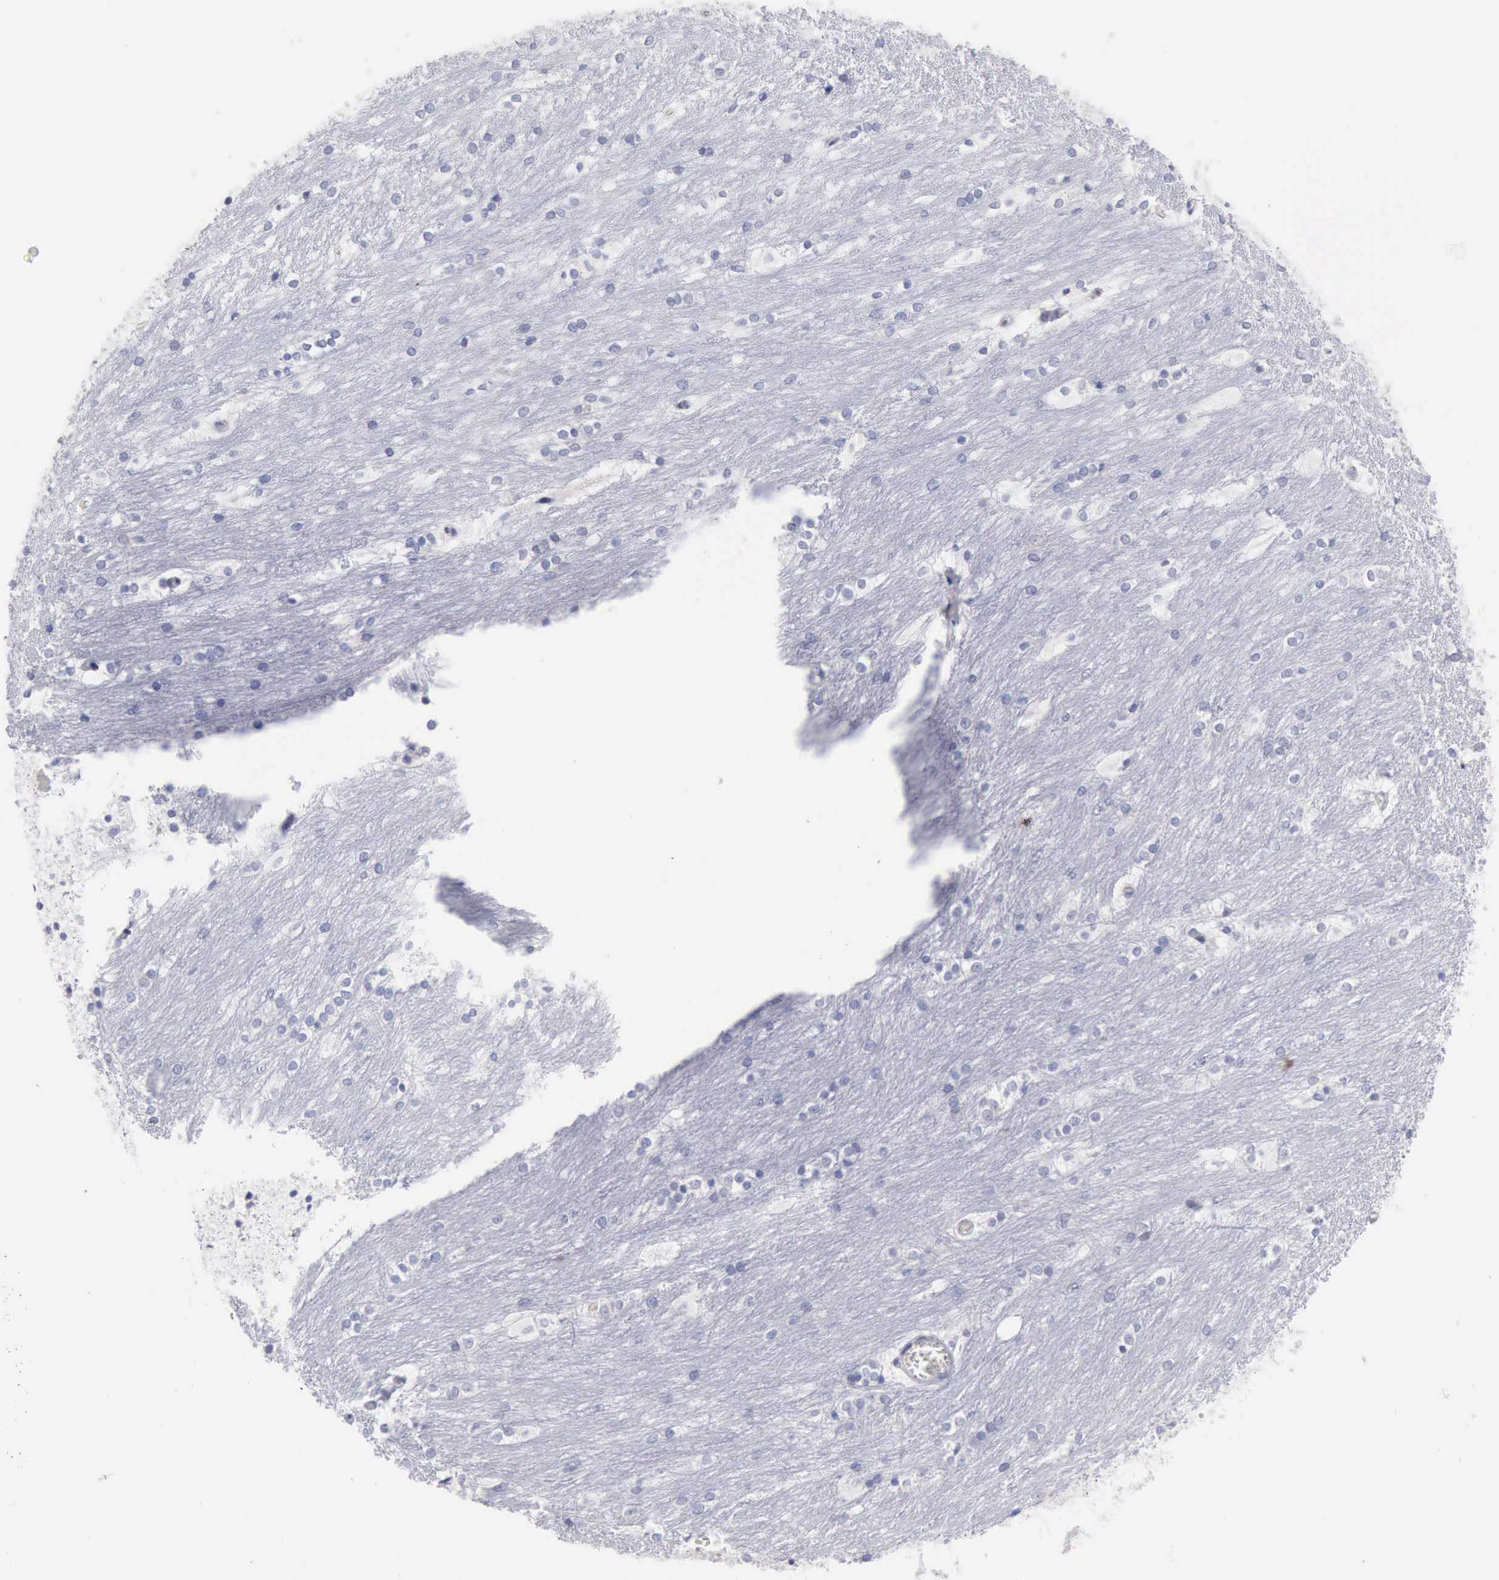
{"staining": {"intensity": "negative", "quantity": "none", "location": "none"}, "tissue": "caudate", "cell_type": "Glial cells", "image_type": "normal", "snomed": [{"axis": "morphology", "description": "Normal tissue, NOS"}, {"axis": "topography", "description": "Lateral ventricle wall"}], "caption": "Benign caudate was stained to show a protein in brown. There is no significant expression in glial cells. (DAB (3,3'-diaminobenzidine) immunohistochemistry with hematoxylin counter stain).", "gene": "ANGEL1", "patient": {"sex": "female", "age": 19}}